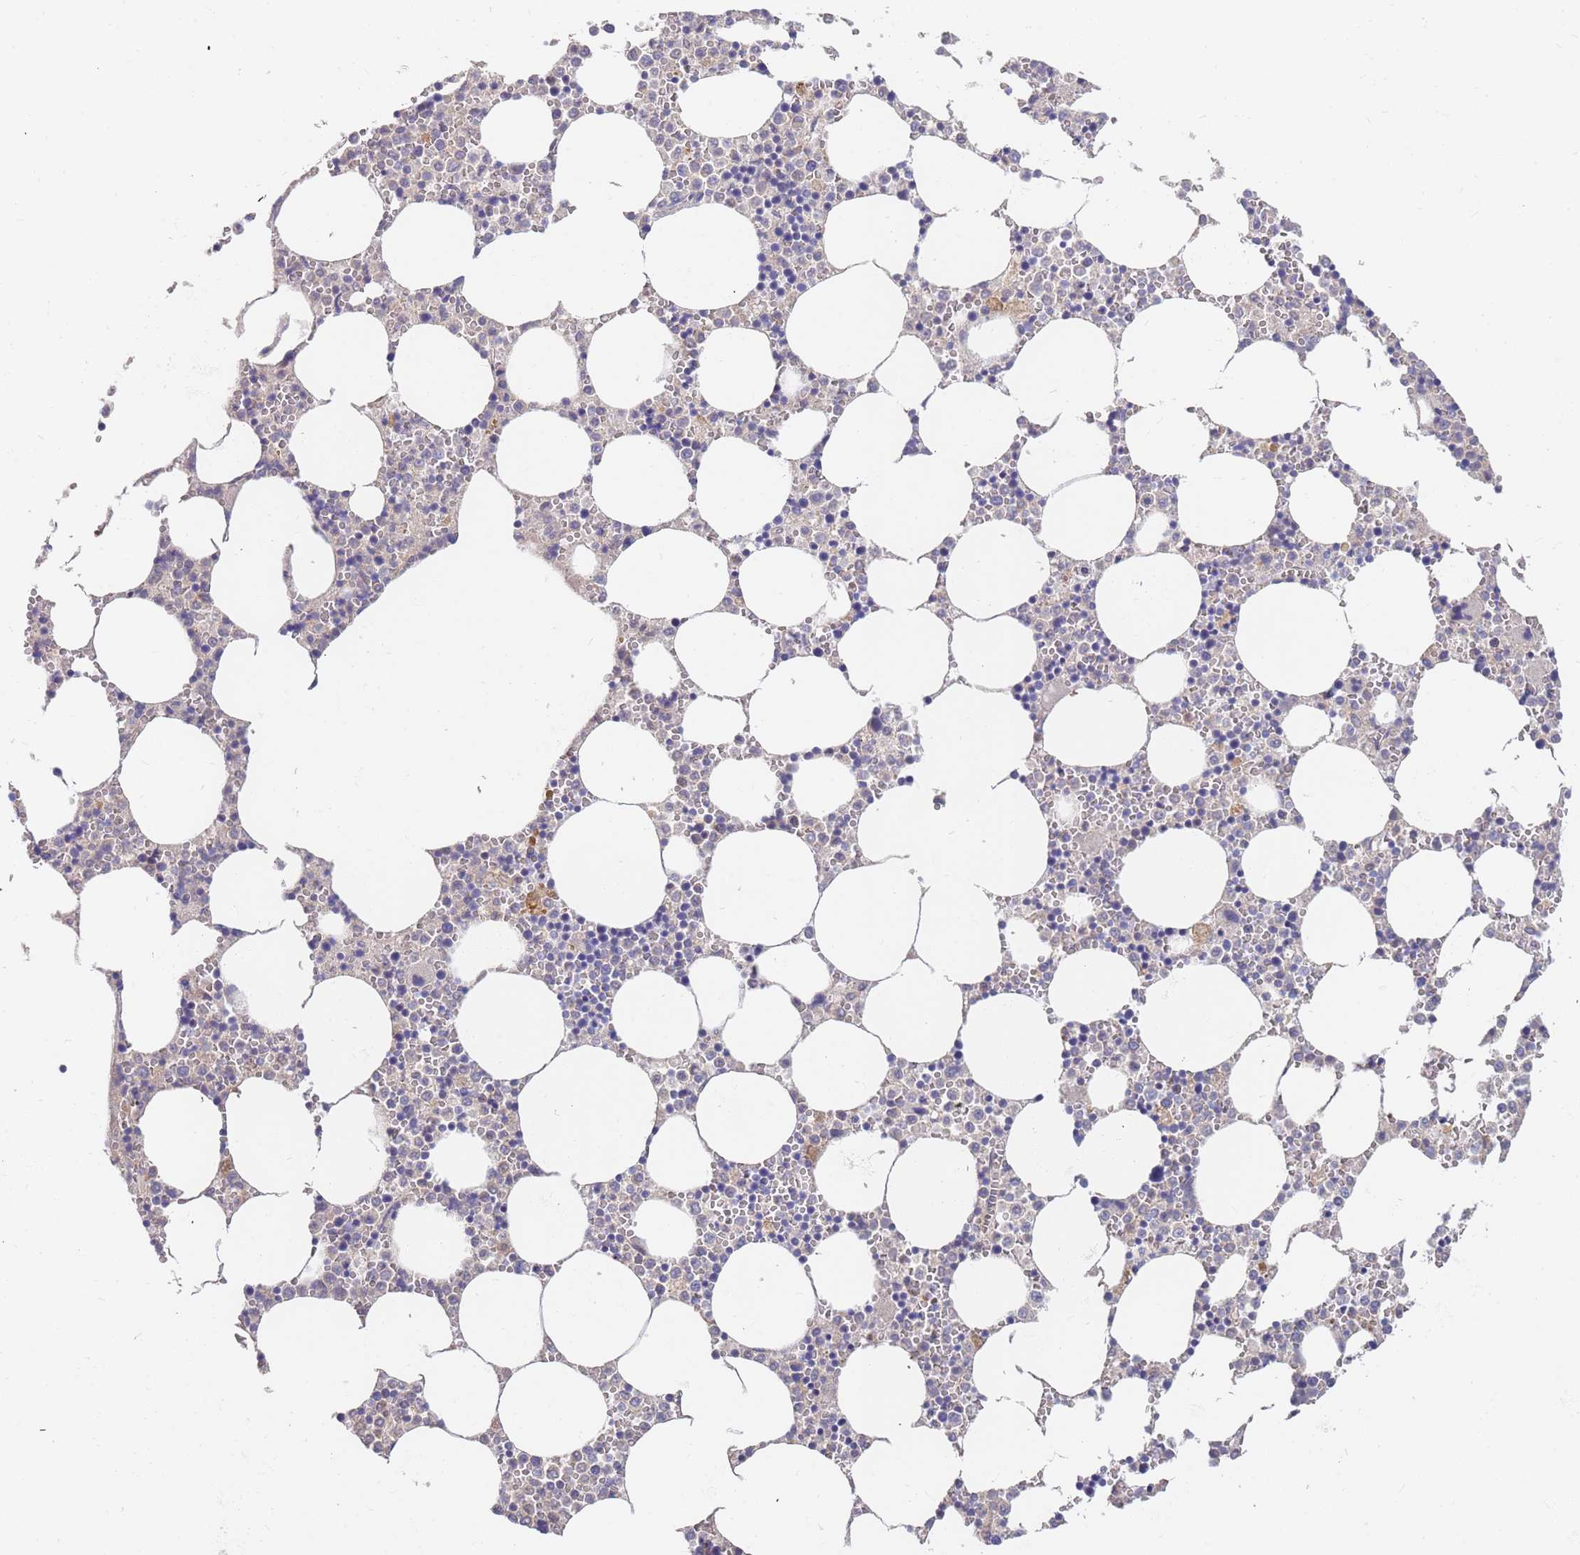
{"staining": {"intensity": "negative", "quantity": "none", "location": "none"}, "tissue": "bone marrow", "cell_type": "Hematopoietic cells", "image_type": "normal", "snomed": [{"axis": "morphology", "description": "Normal tissue, NOS"}, {"axis": "topography", "description": "Bone marrow"}], "caption": "Protein analysis of unremarkable bone marrow displays no significant positivity in hematopoietic cells. (DAB (3,3'-diaminobenzidine) immunohistochemistry (IHC) visualized using brightfield microscopy, high magnification).", "gene": "BORCS5", "patient": {"sex": "female", "age": 64}}